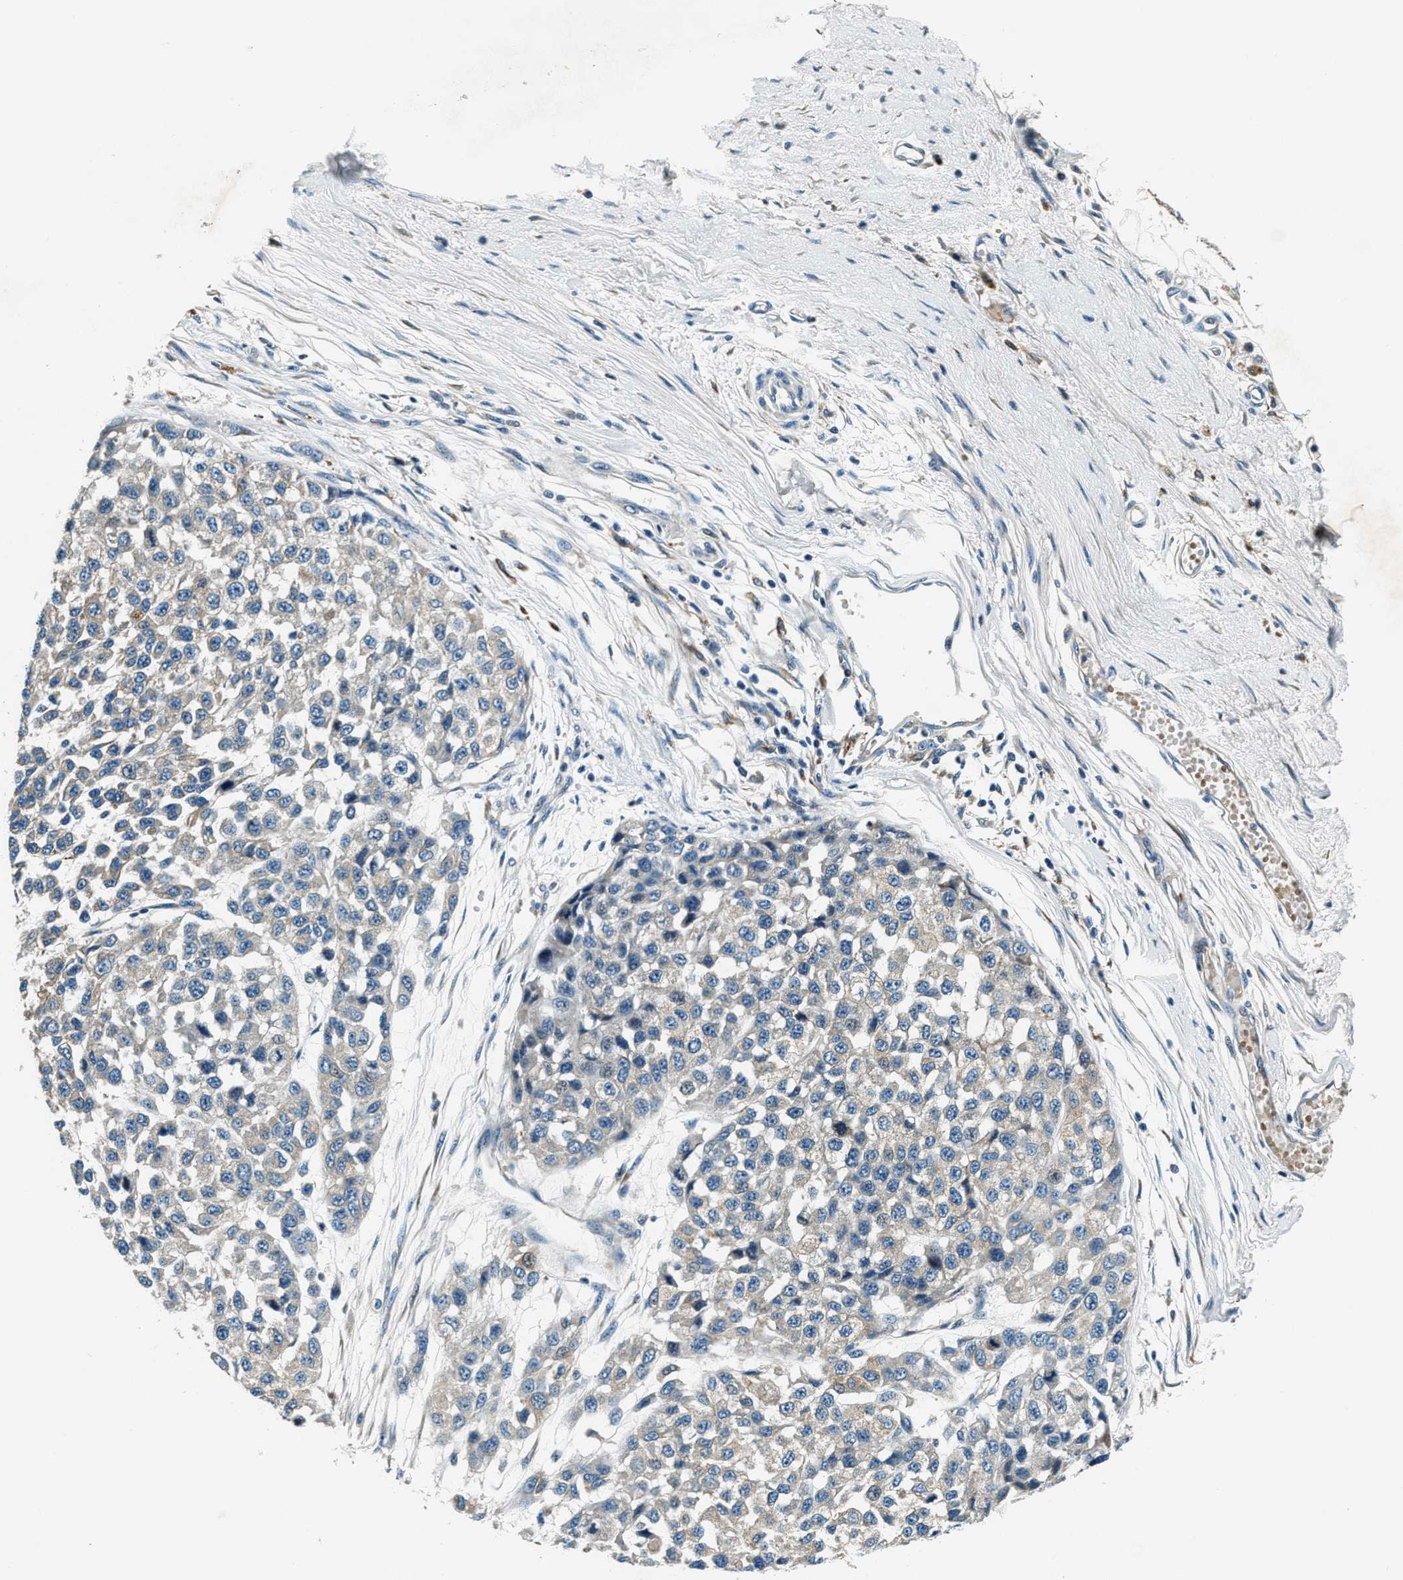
{"staining": {"intensity": "negative", "quantity": "none", "location": "none"}, "tissue": "melanoma", "cell_type": "Tumor cells", "image_type": "cancer", "snomed": [{"axis": "morphology", "description": "Malignant melanoma, NOS"}, {"axis": "topography", "description": "Skin"}], "caption": "This is an IHC micrograph of human malignant melanoma. There is no staining in tumor cells.", "gene": "C2orf66", "patient": {"sex": "male", "age": 62}}